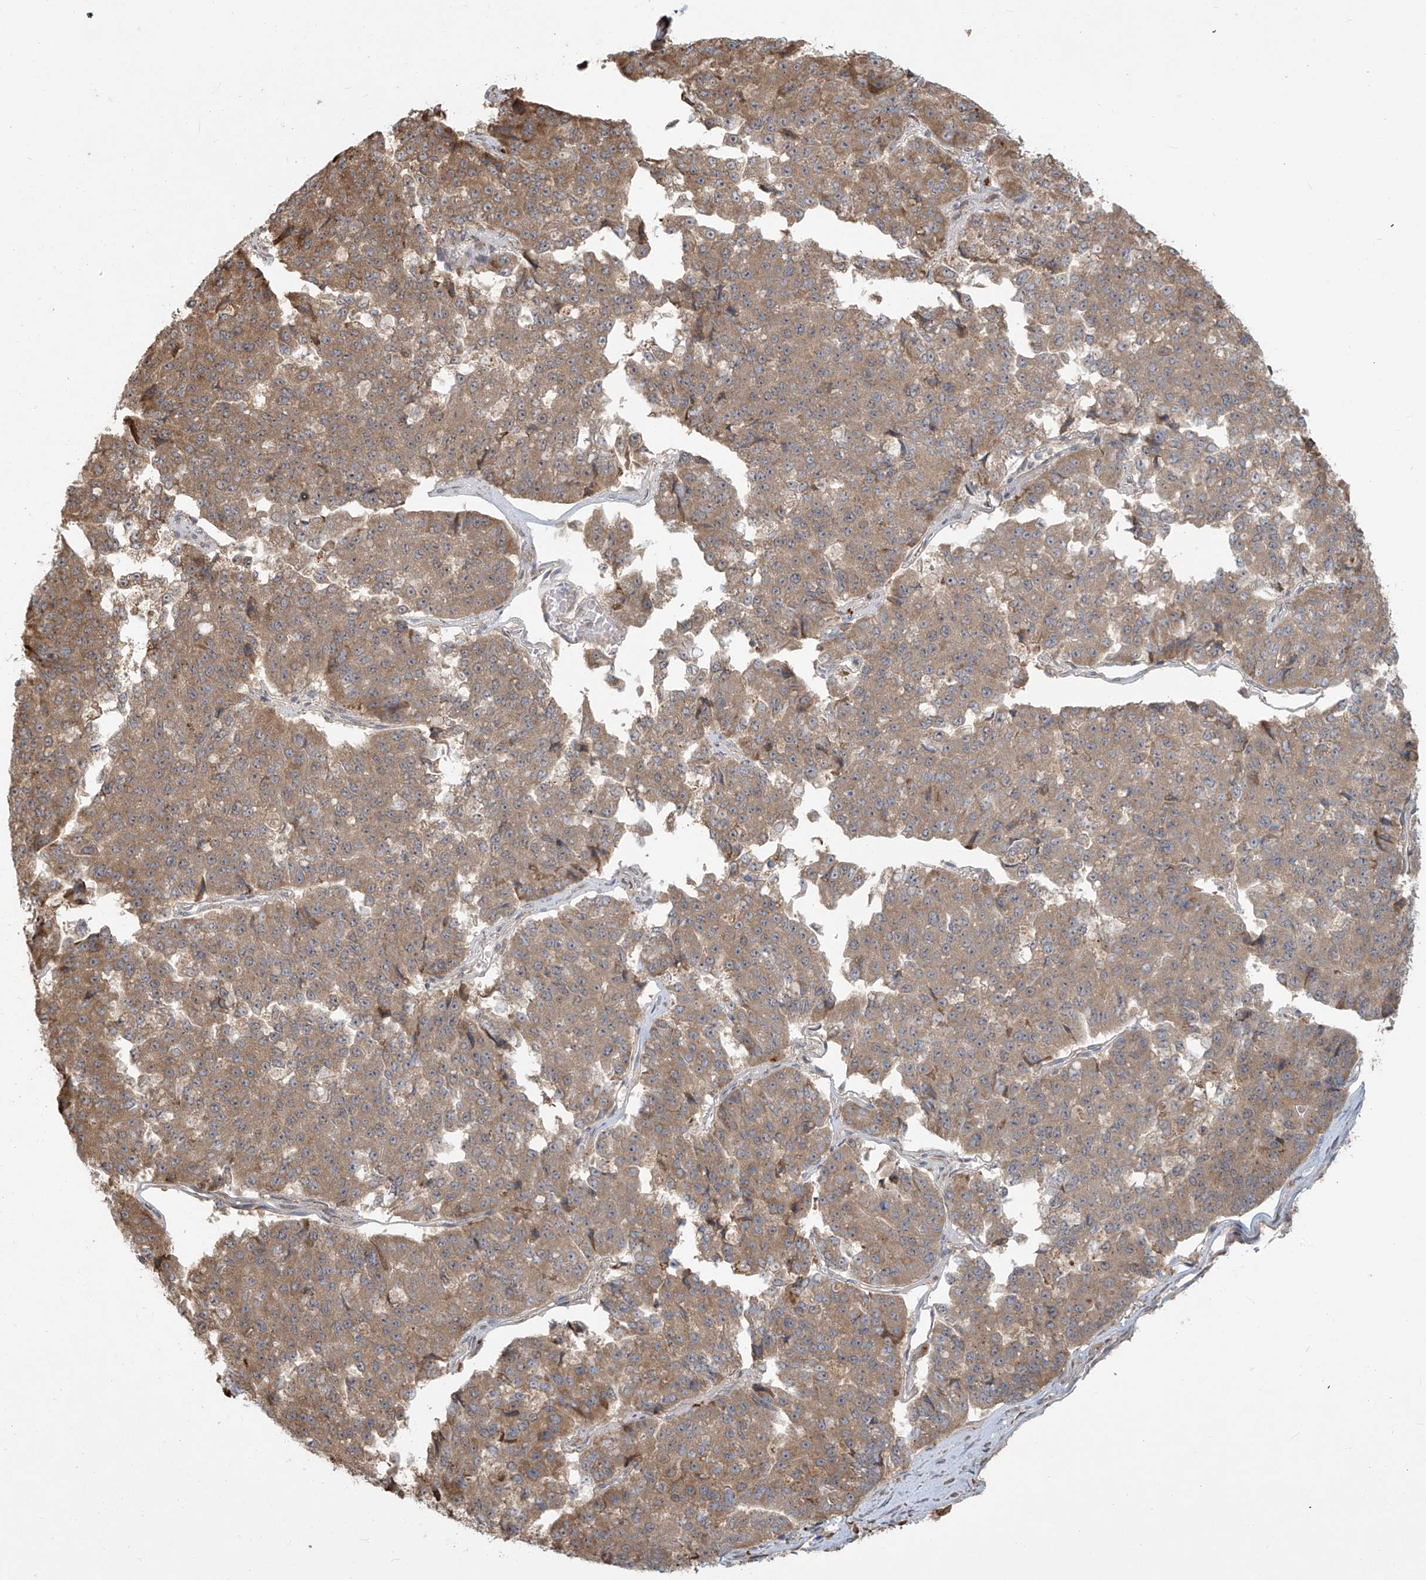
{"staining": {"intensity": "weak", "quantity": ">75%", "location": "cytoplasmic/membranous"}, "tissue": "pancreatic cancer", "cell_type": "Tumor cells", "image_type": "cancer", "snomed": [{"axis": "morphology", "description": "Adenocarcinoma, NOS"}, {"axis": "topography", "description": "Pancreas"}], "caption": "High-magnification brightfield microscopy of pancreatic cancer (adenocarcinoma) stained with DAB (3,3'-diaminobenzidine) (brown) and counterstained with hematoxylin (blue). tumor cells exhibit weak cytoplasmic/membranous expression is appreciated in about>75% of cells.", "gene": "PLEKHM3", "patient": {"sex": "male", "age": 50}}